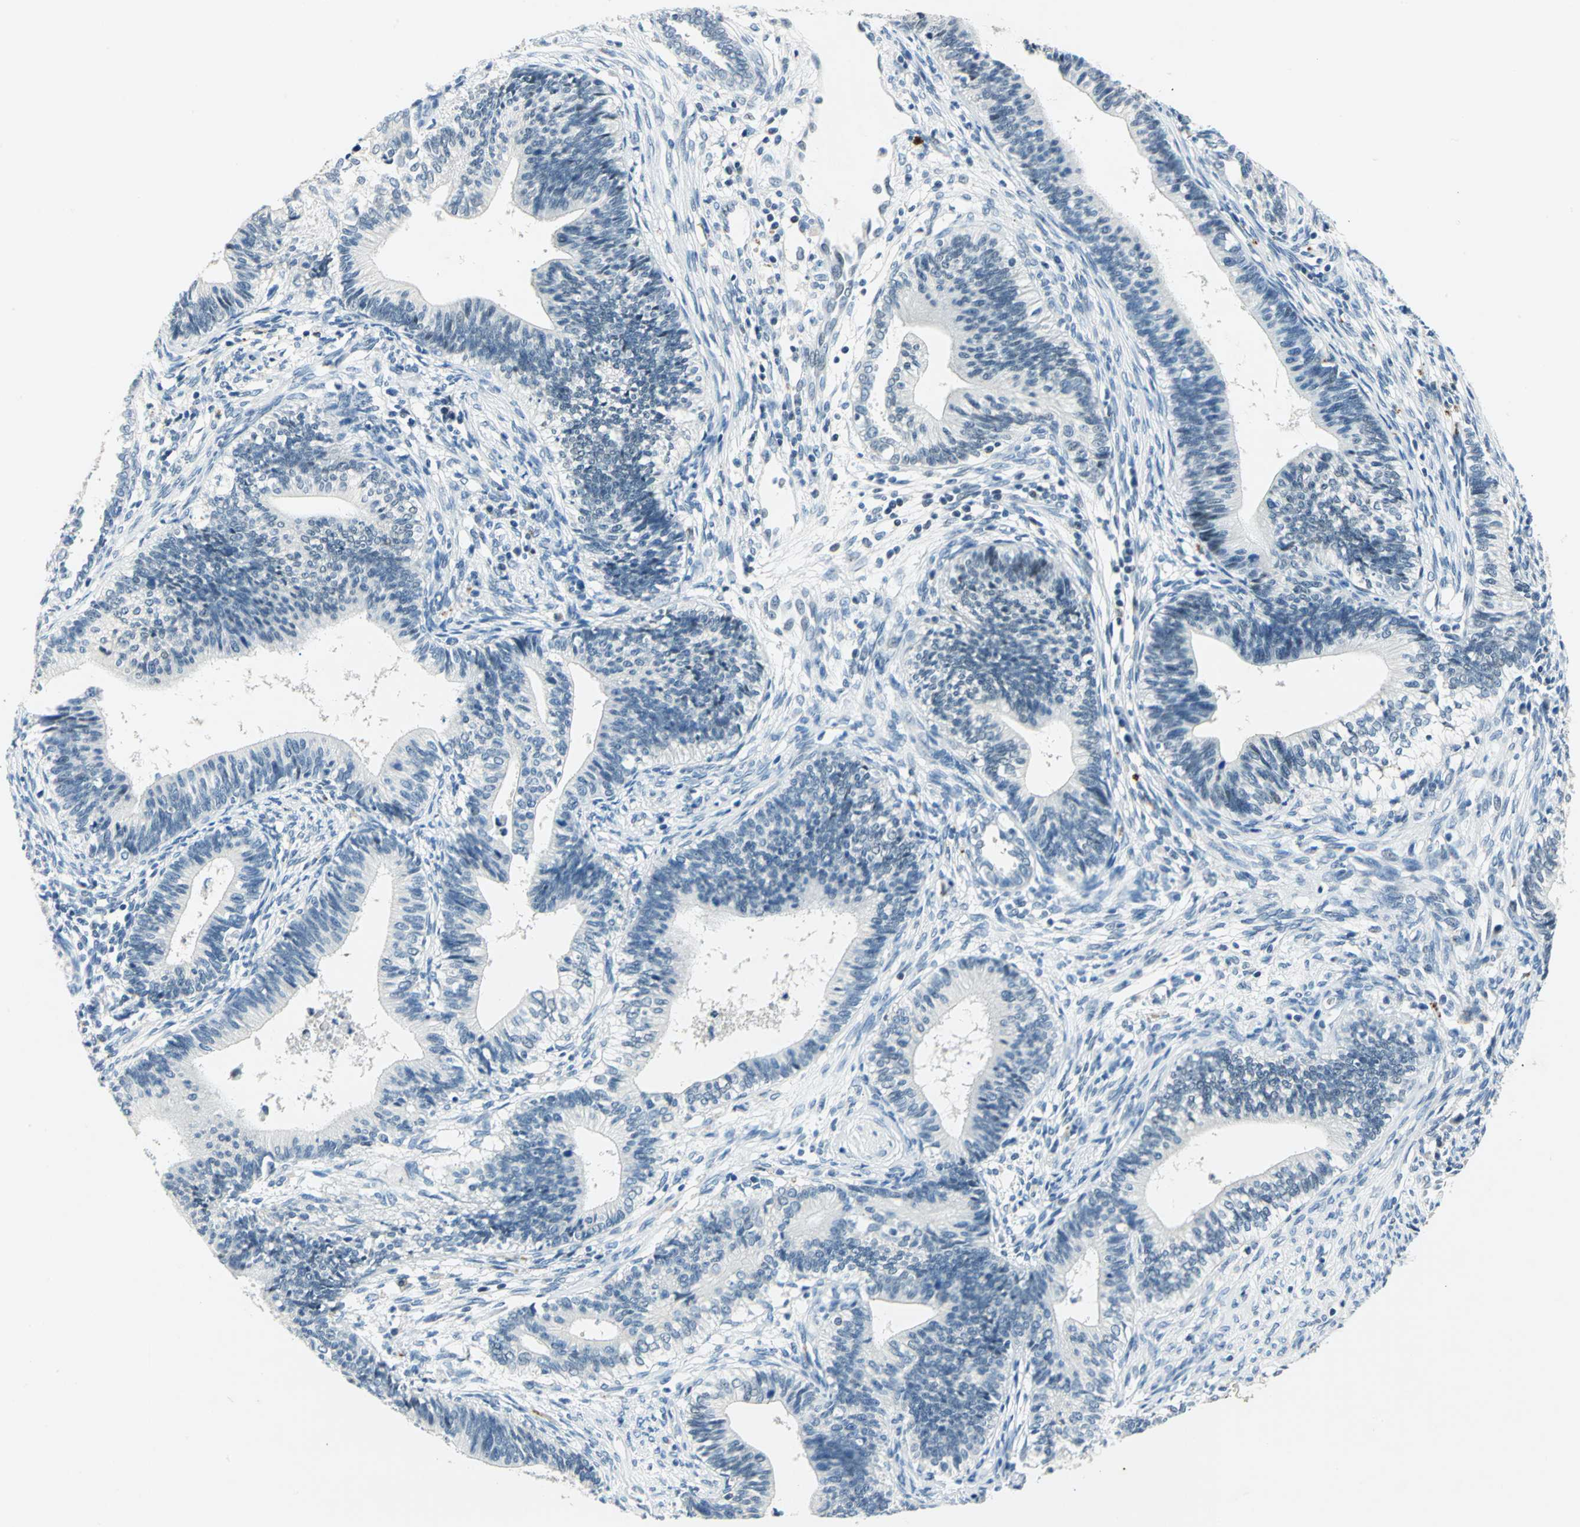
{"staining": {"intensity": "negative", "quantity": "none", "location": "none"}, "tissue": "cervical cancer", "cell_type": "Tumor cells", "image_type": "cancer", "snomed": [{"axis": "morphology", "description": "Adenocarcinoma, NOS"}, {"axis": "topography", "description": "Cervix"}], "caption": "High power microscopy histopathology image of an immunohistochemistry image of cervical adenocarcinoma, revealing no significant positivity in tumor cells.", "gene": "RAD17", "patient": {"sex": "female", "age": 44}}